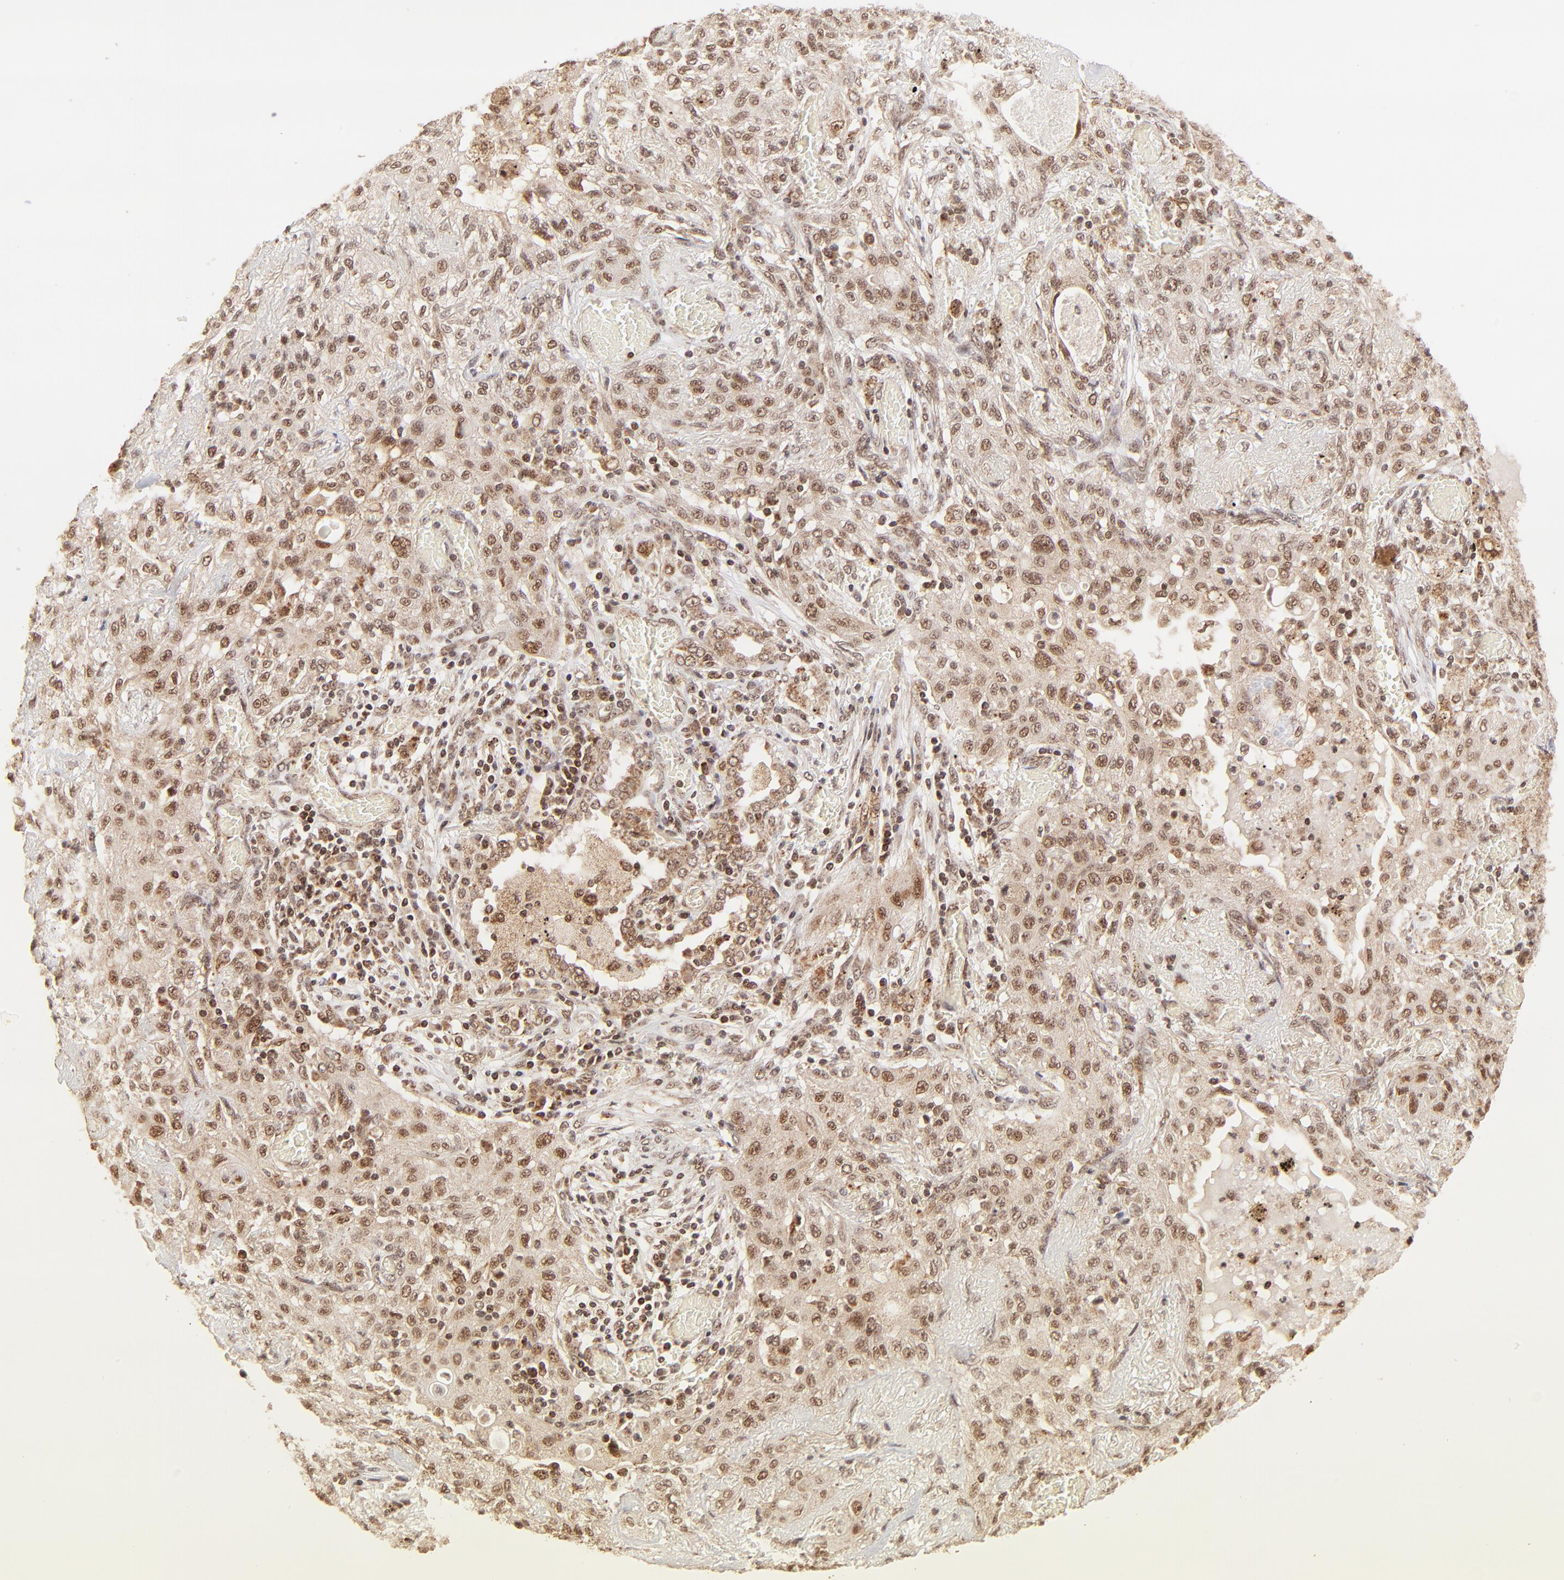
{"staining": {"intensity": "moderate", "quantity": "25%-75%", "location": "cytoplasmic/membranous,nuclear"}, "tissue": "lung cancer", "cell_type": "Tumor cells", "image_type": "cancer", "snomed": [{"axis": "morphology", "description": "Squamous cell carcinoma, NOS"}, {"axis": "topography", "description": "Lung"}], "caption": "The immunohistochemical stain shows moderate cytoplasmic/membranous and nuclear staining in tumor cells of squamous cell carcinoma (lung) tissue.", "gene": "MED15", "patient": {"sex": "female", "age": 47}}